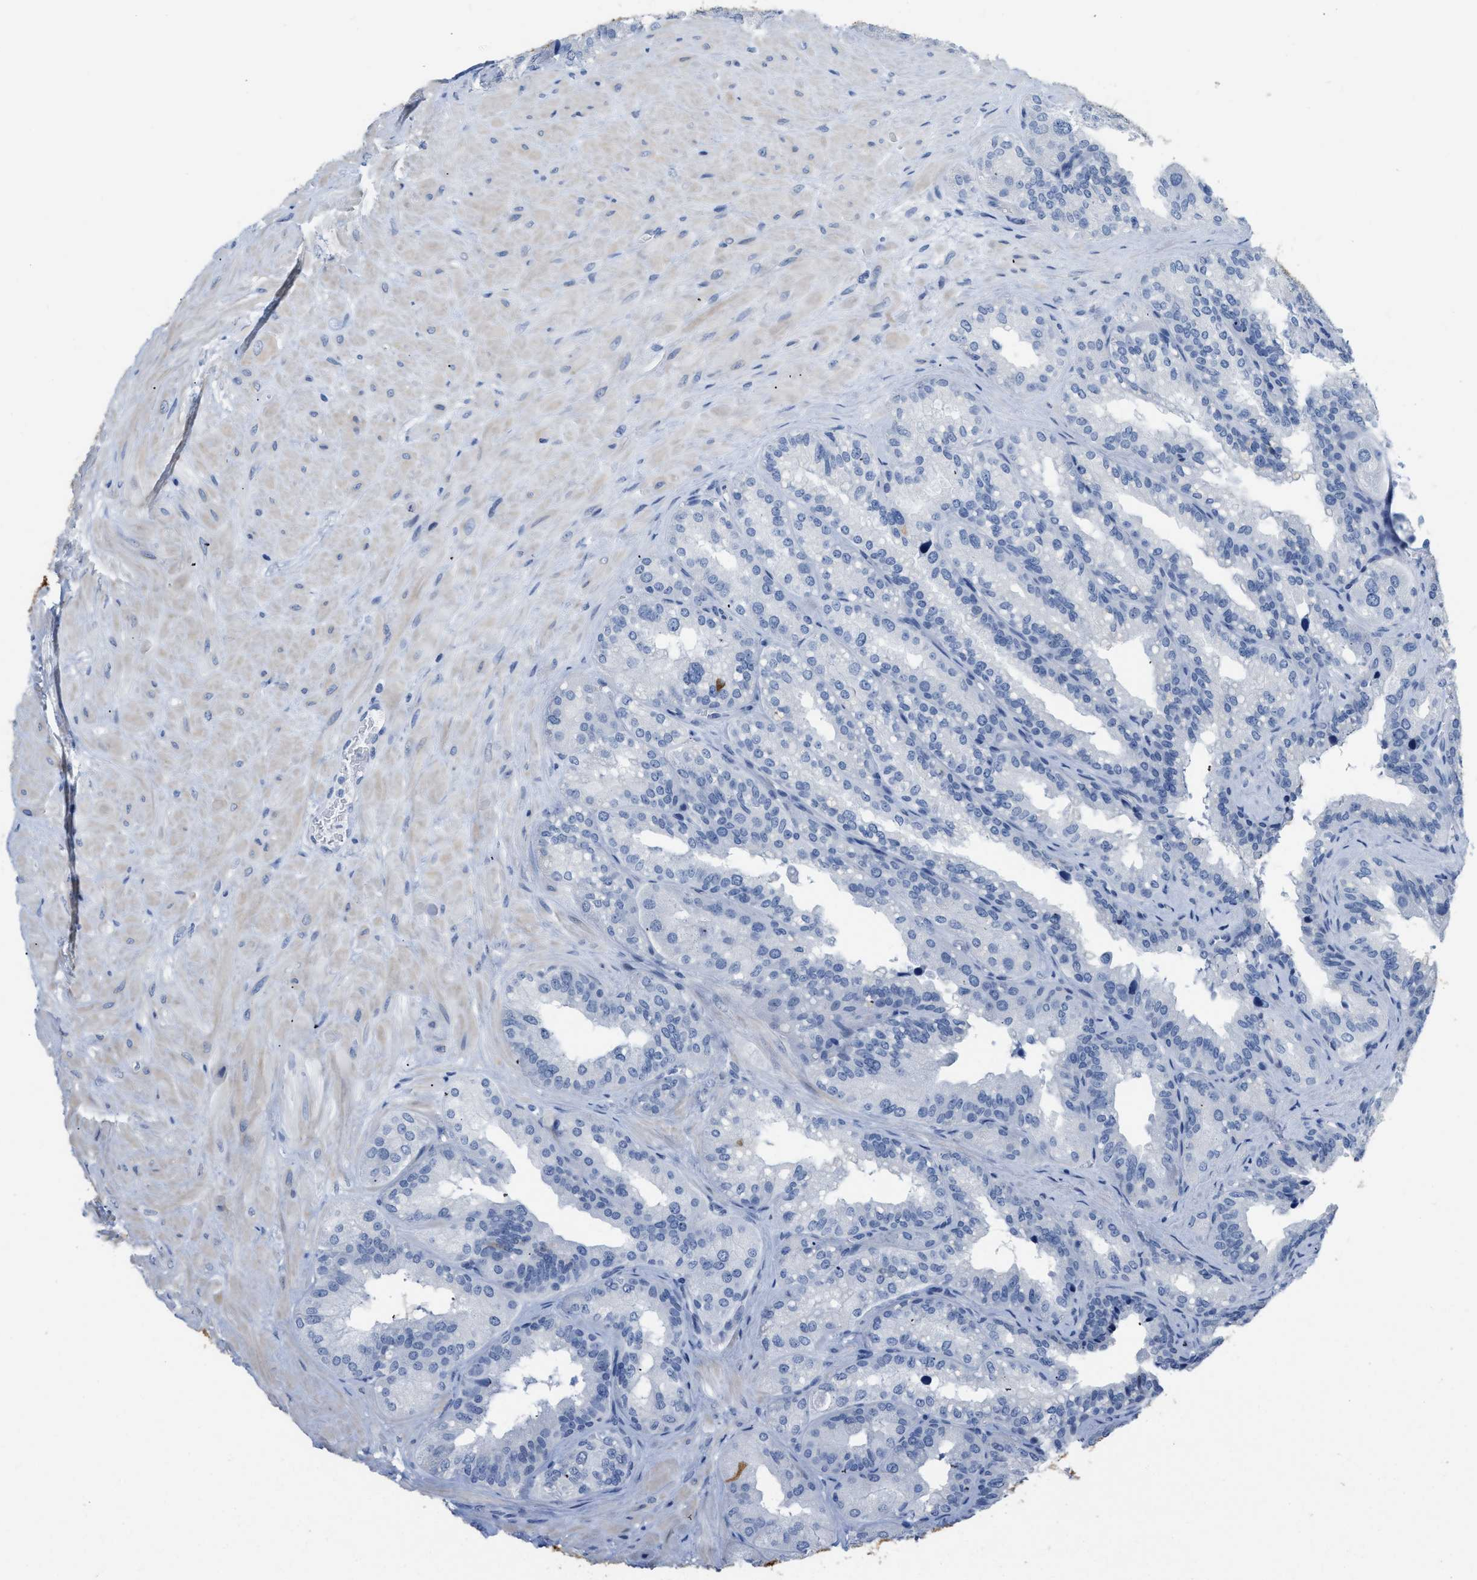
{"staining": {"intensity": "negative", "quantity": "none", "location": "none"}, "tissue": "seminal vesicle", "cell_type": "Glandular cells", "image_type": "normal", "snomed": [{"axis": "morphology", "description": "Normal tissue, NOS"}, {"axis": "topography", "description": "Prostate"}, {"axis": "topography", "description": "Seminal veicle"}], "caption": "Seminal vesicle stained for a protein using immunohistochemistry (IHC) exhibits no positivity glandular cells.", "gene": "CRYM", "patient": {"sex": "male", "age": 51}}